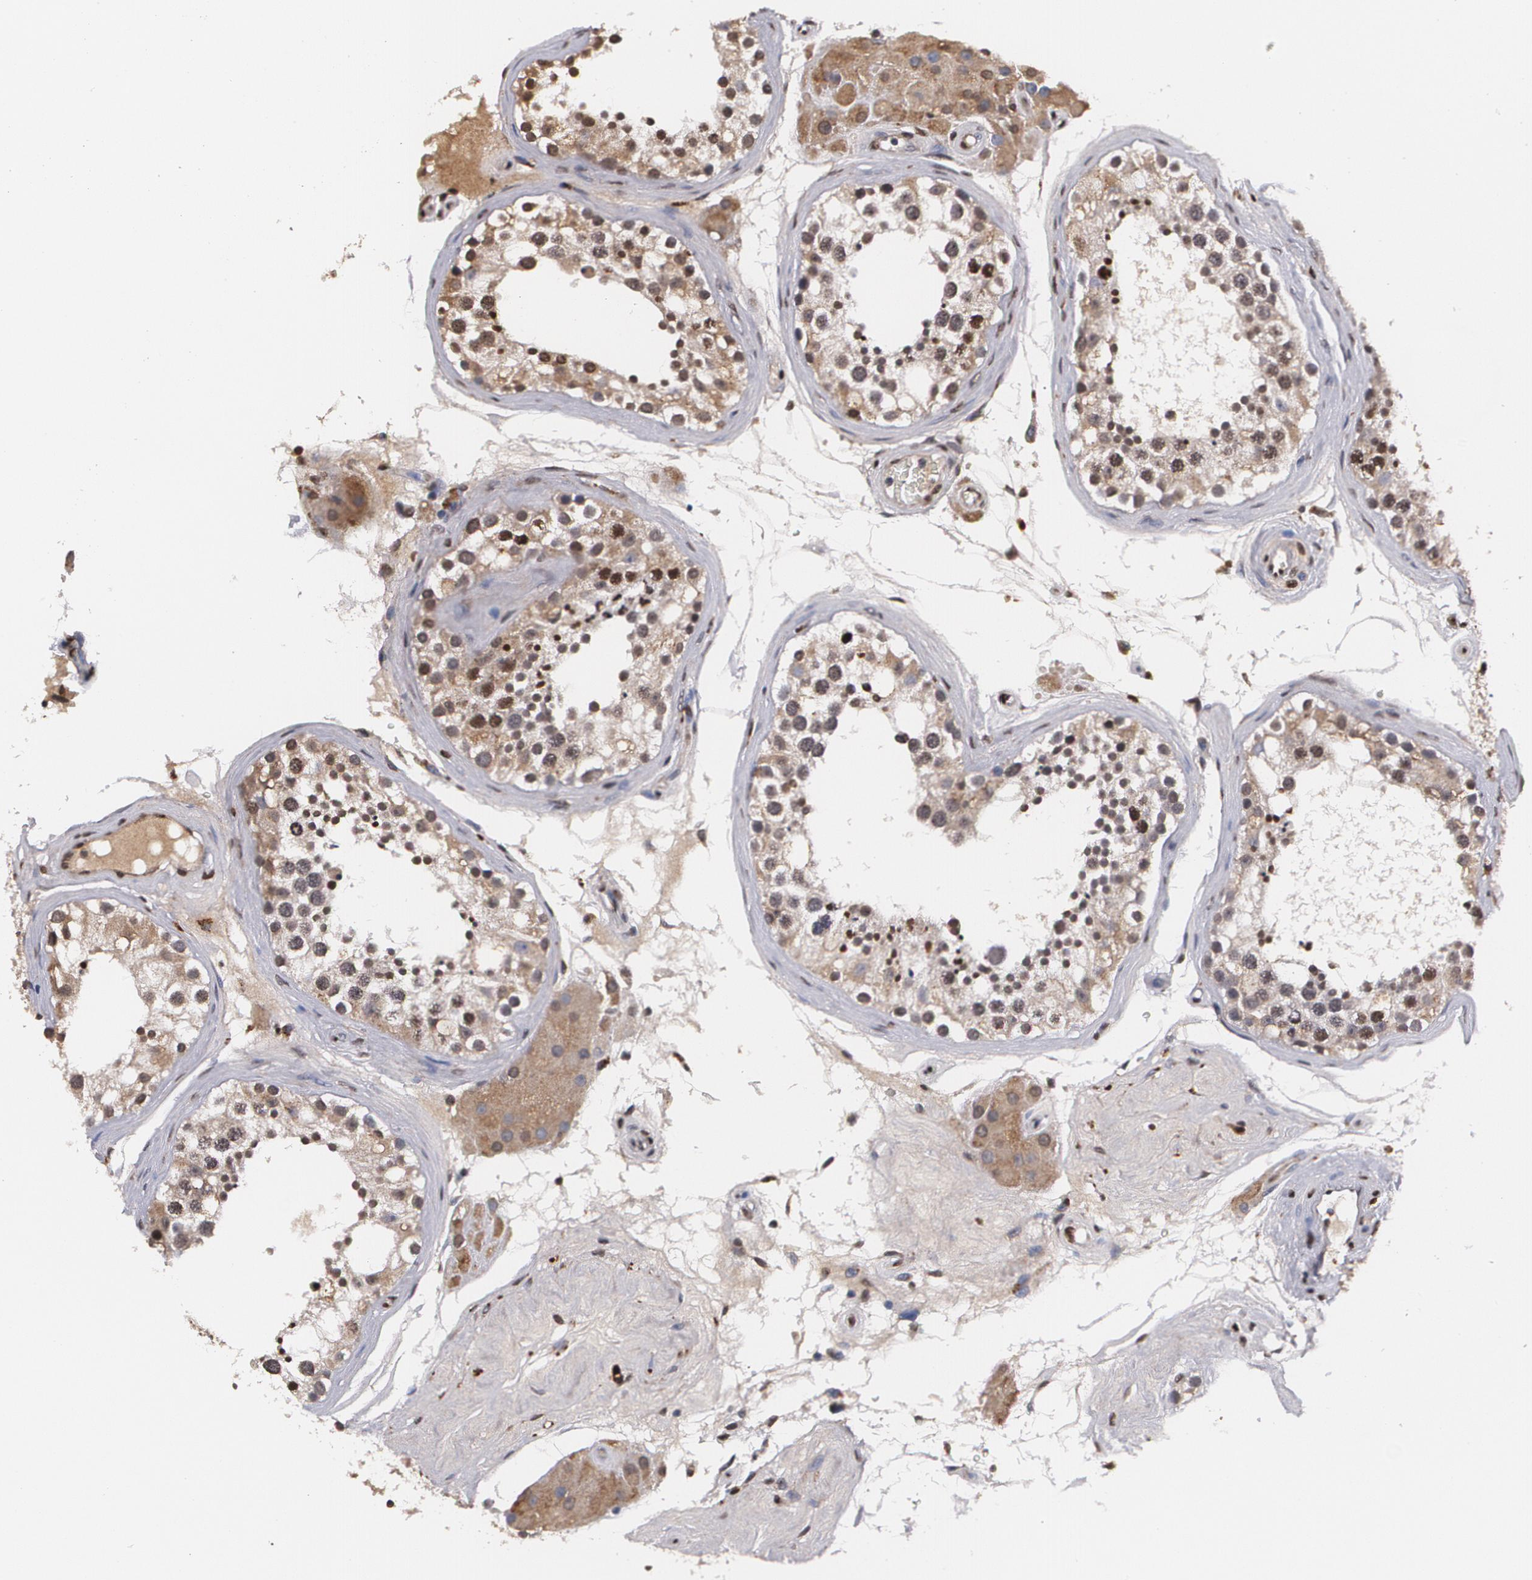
{"staining": {"intensity": "moderate", "quantity": "<25%", "location": "cytoplasmic/membranous,nuclear"}, "tissue": "testis", "cell_type": "Cells in seminiferous ducts", "image_type": "normal", "snomed": [{"axis": "morphology", "description": "Normal tissue, NOS"}, {"axis": "topography", "description": "Testis"}], "caption": "Brown immunohistochemical staining in benign human testis reveals moderate cytoplasmic/membranous,nuclear expression in about <25% of cells in seminiferous ducts. (IHC, brightfield microscopy, high magnification).", "gene": "MVP", "patient": {"sex": "male", "age": 68}}